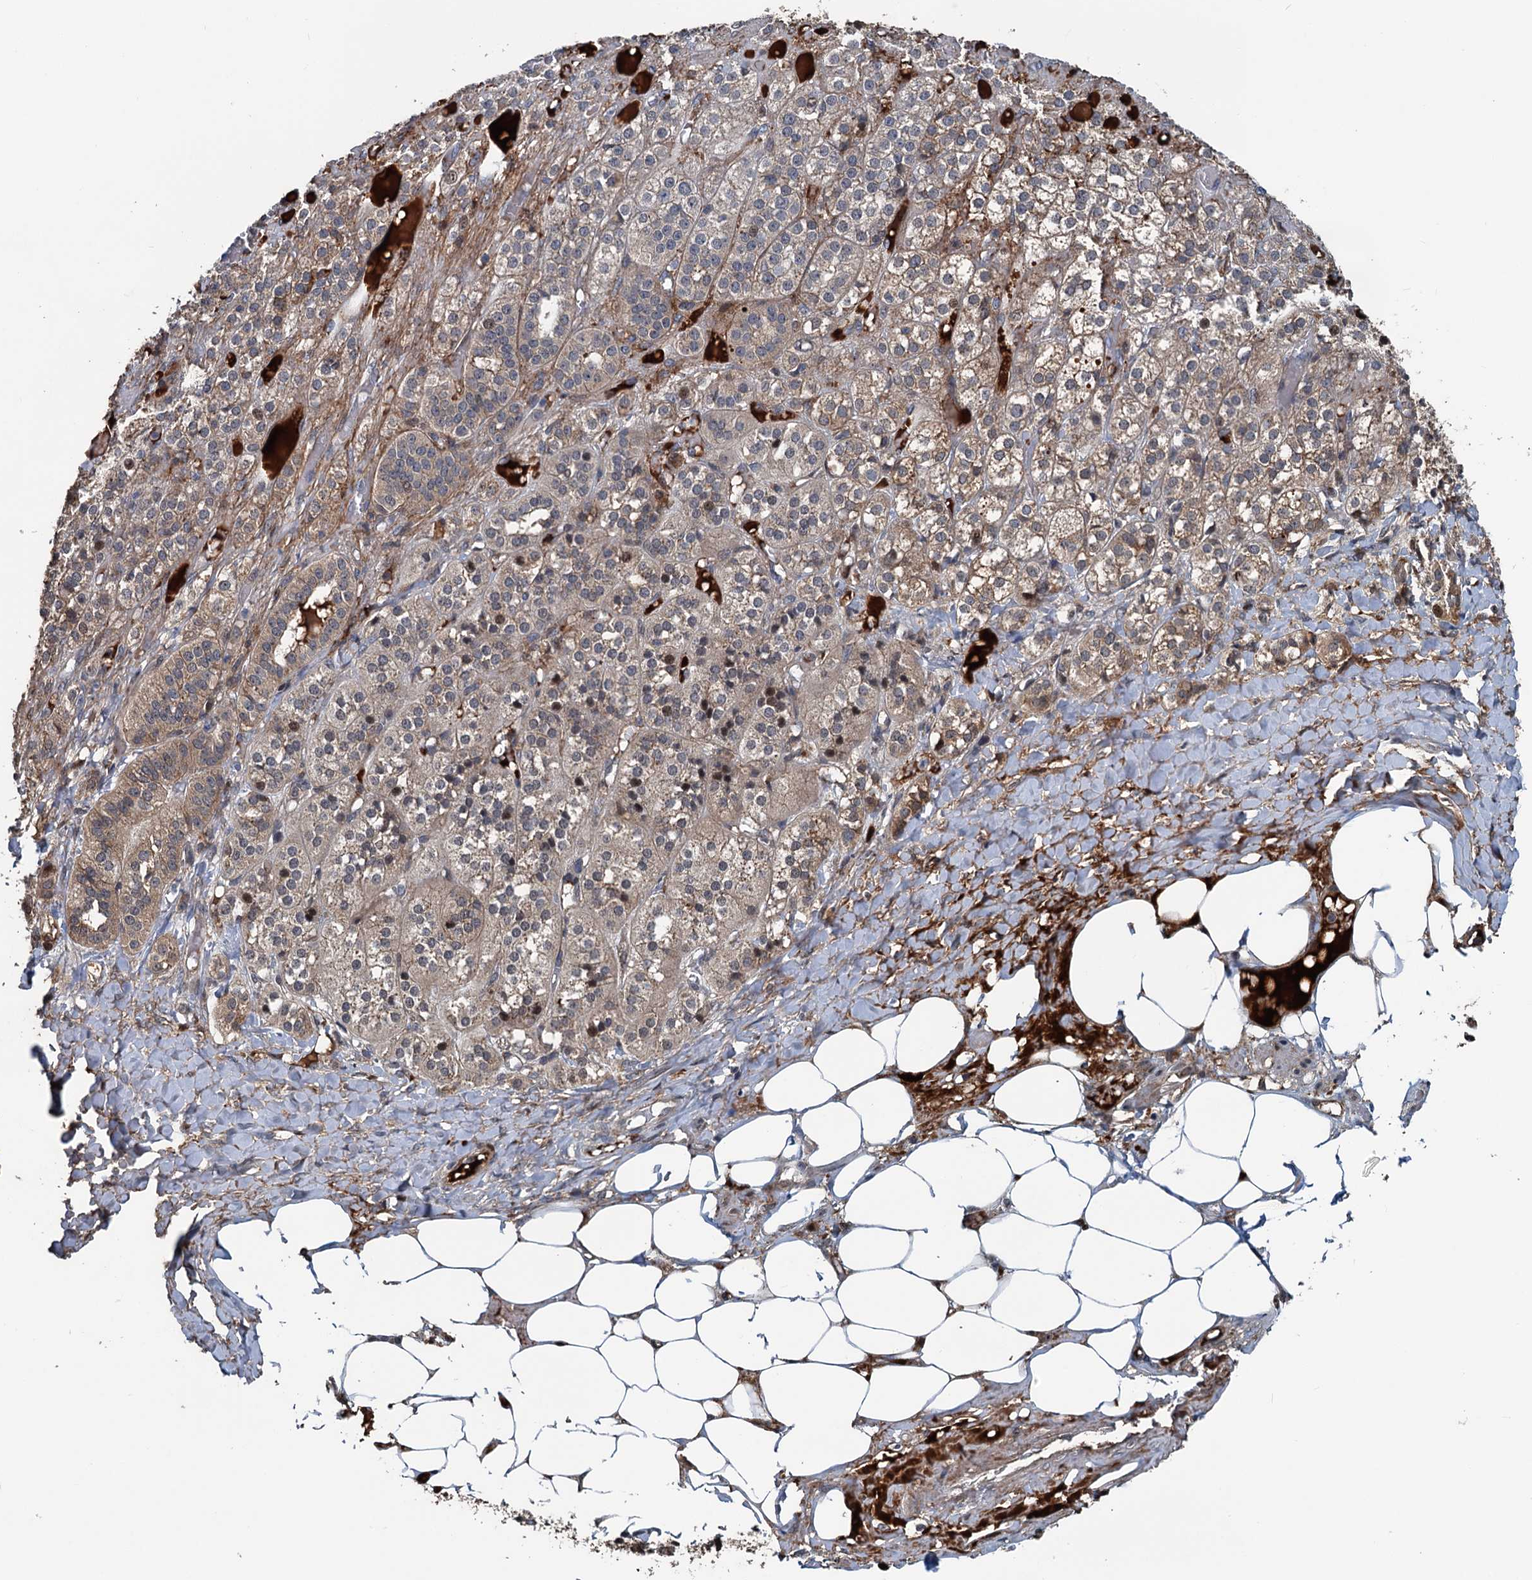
{"staining": {"intensity": "moderate", "quantity": ">75%", "location": "cytoplasmic/membranous,nuclear"}, "tissue": "adrenal gland", "cell_type": "Glandular cells", "image_type": "normal", "snomed": [{"axis": "morphology", "description": "Normal tissue, NOS"}, {"axis": "topography", "description": "Adrenal gland"}], "caption": "Immunohistochemistry (IHC) staining of benign adrenal gland, which displays medium levels of moderate cytoplasmic/membranous,nuclear staining in approximately >75% of glandular cells indicating moderate cytoplasmic/membranous,nuclear protein staining. The staining was performed using DAB (3,3'-diaminobenzidine) (brown) for protein detection and nuclei were counterstained in hematoxylin (blue).", "gene": "TEDC1", "patient": {"sex": "female", "age": 61}}